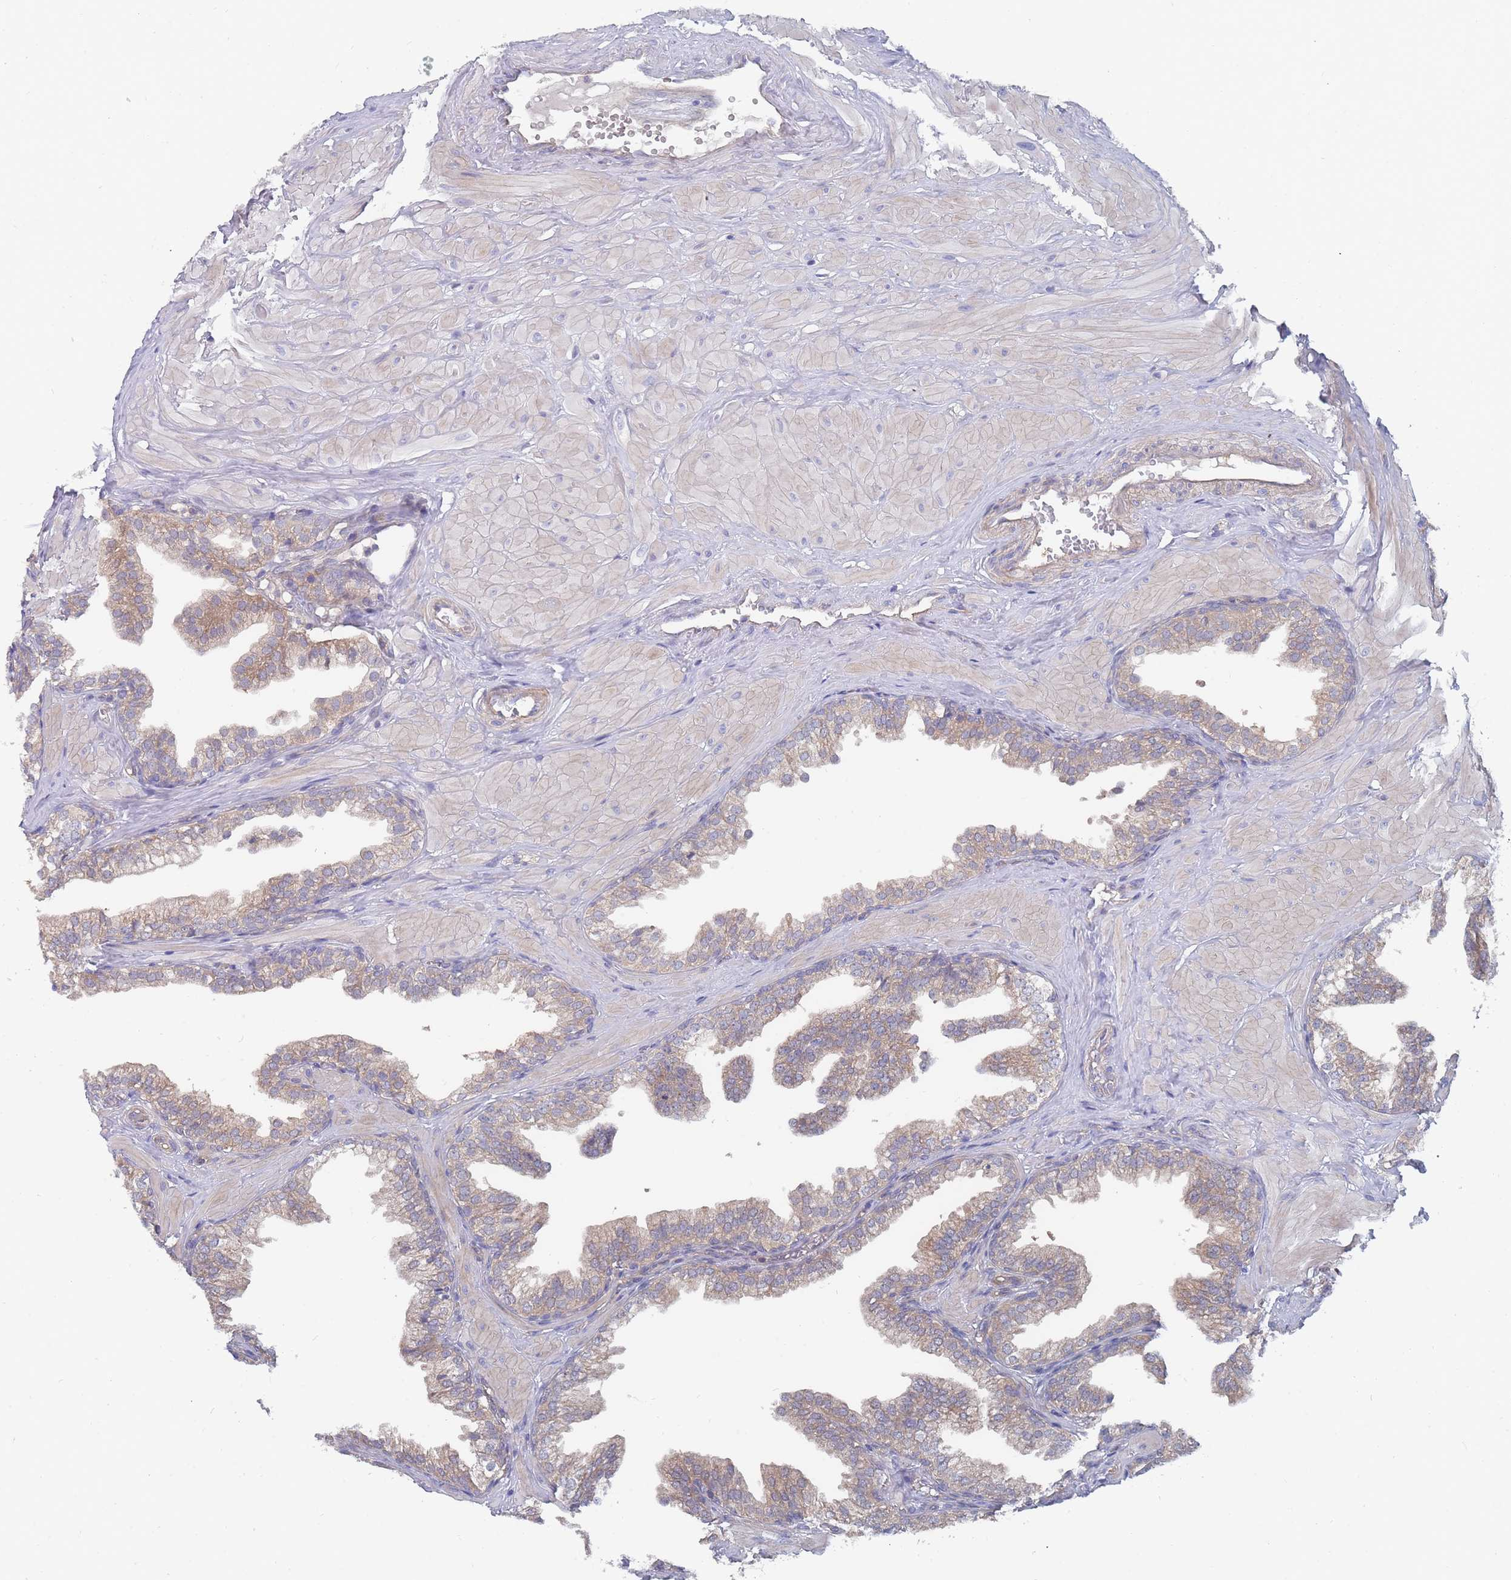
{"staining": {"intensity": "weak", "quantity": "25%-75%", "location": "cytoplasmic/membranous"}, "tissue": "prostate", "cell_type": "Glandular cells", "image_type": "normal", "snomed": [{"axis": "morphology", "description": "Normal tissue, NOS"}, {"axis": "topography", "description": "Prostate"}, {"axis": "topography", "description": "Peripheral nerve tissue"}], "caption": "A low amount of weak cytoplasmic/membranous positivity is seen in about 25%-75% of glandular cells in benign prostate.", "gene": "NUB1", "patient": {"sex": "male", "age": 55}}